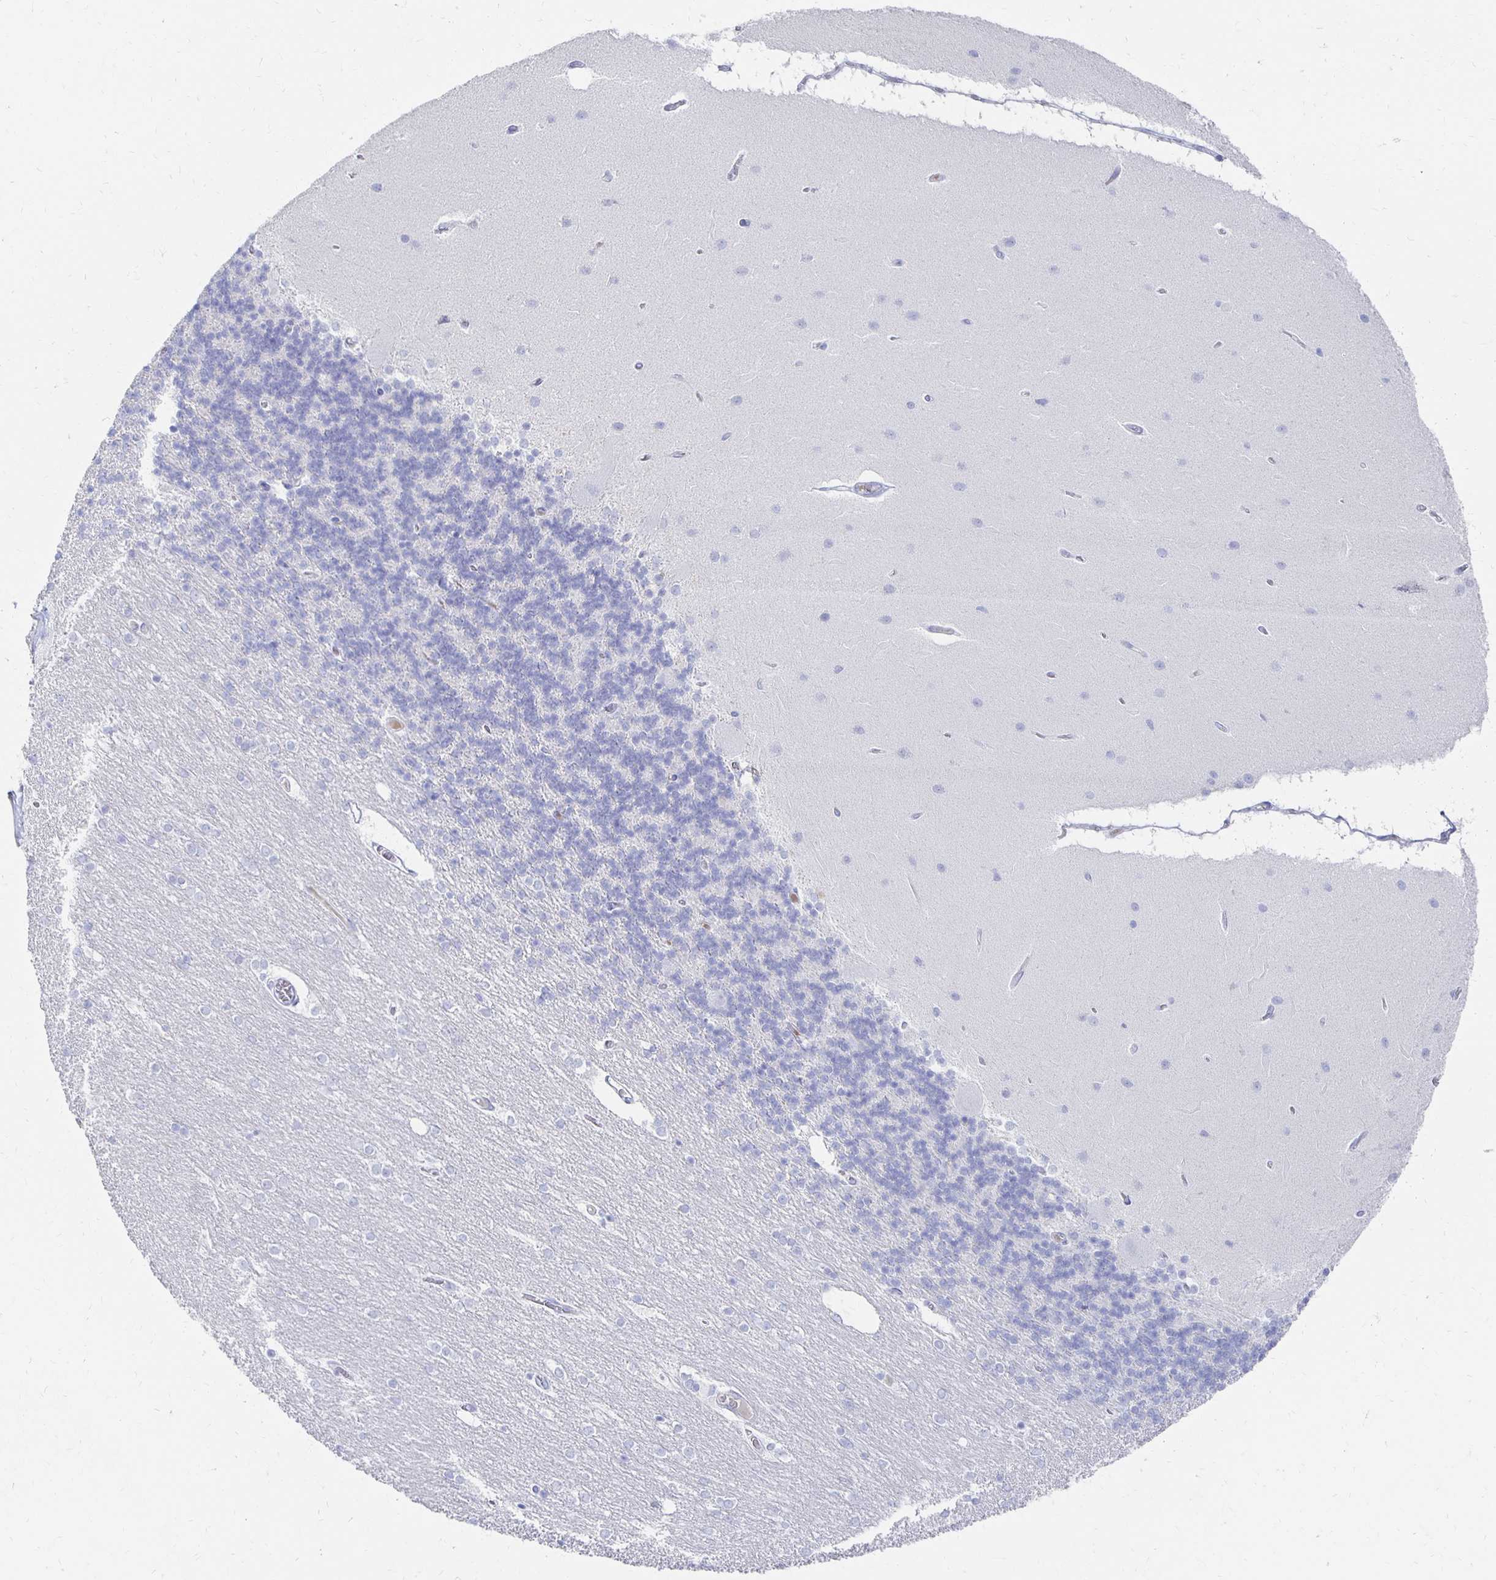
{"staining": {"intensity": "negative", "quantity": "none", "location": "none"}, "tissue": "cerebellum", "cell_type": "Cells in granular layer", "image_type": "normal", "snomed": [{"axis": "morphology", "description": "Normal tissue, NOS"}, {"axis": "topography", "description": "Cerebellum"}], "caption": "Immunohistochemical staining of benign human cerebellum displays no significant positivity in cells in granular layer. (IHC, brightfield microscopy, high magnification).", "gene": "PRDM7", "patient": {"sex": "female", "age": 54}}